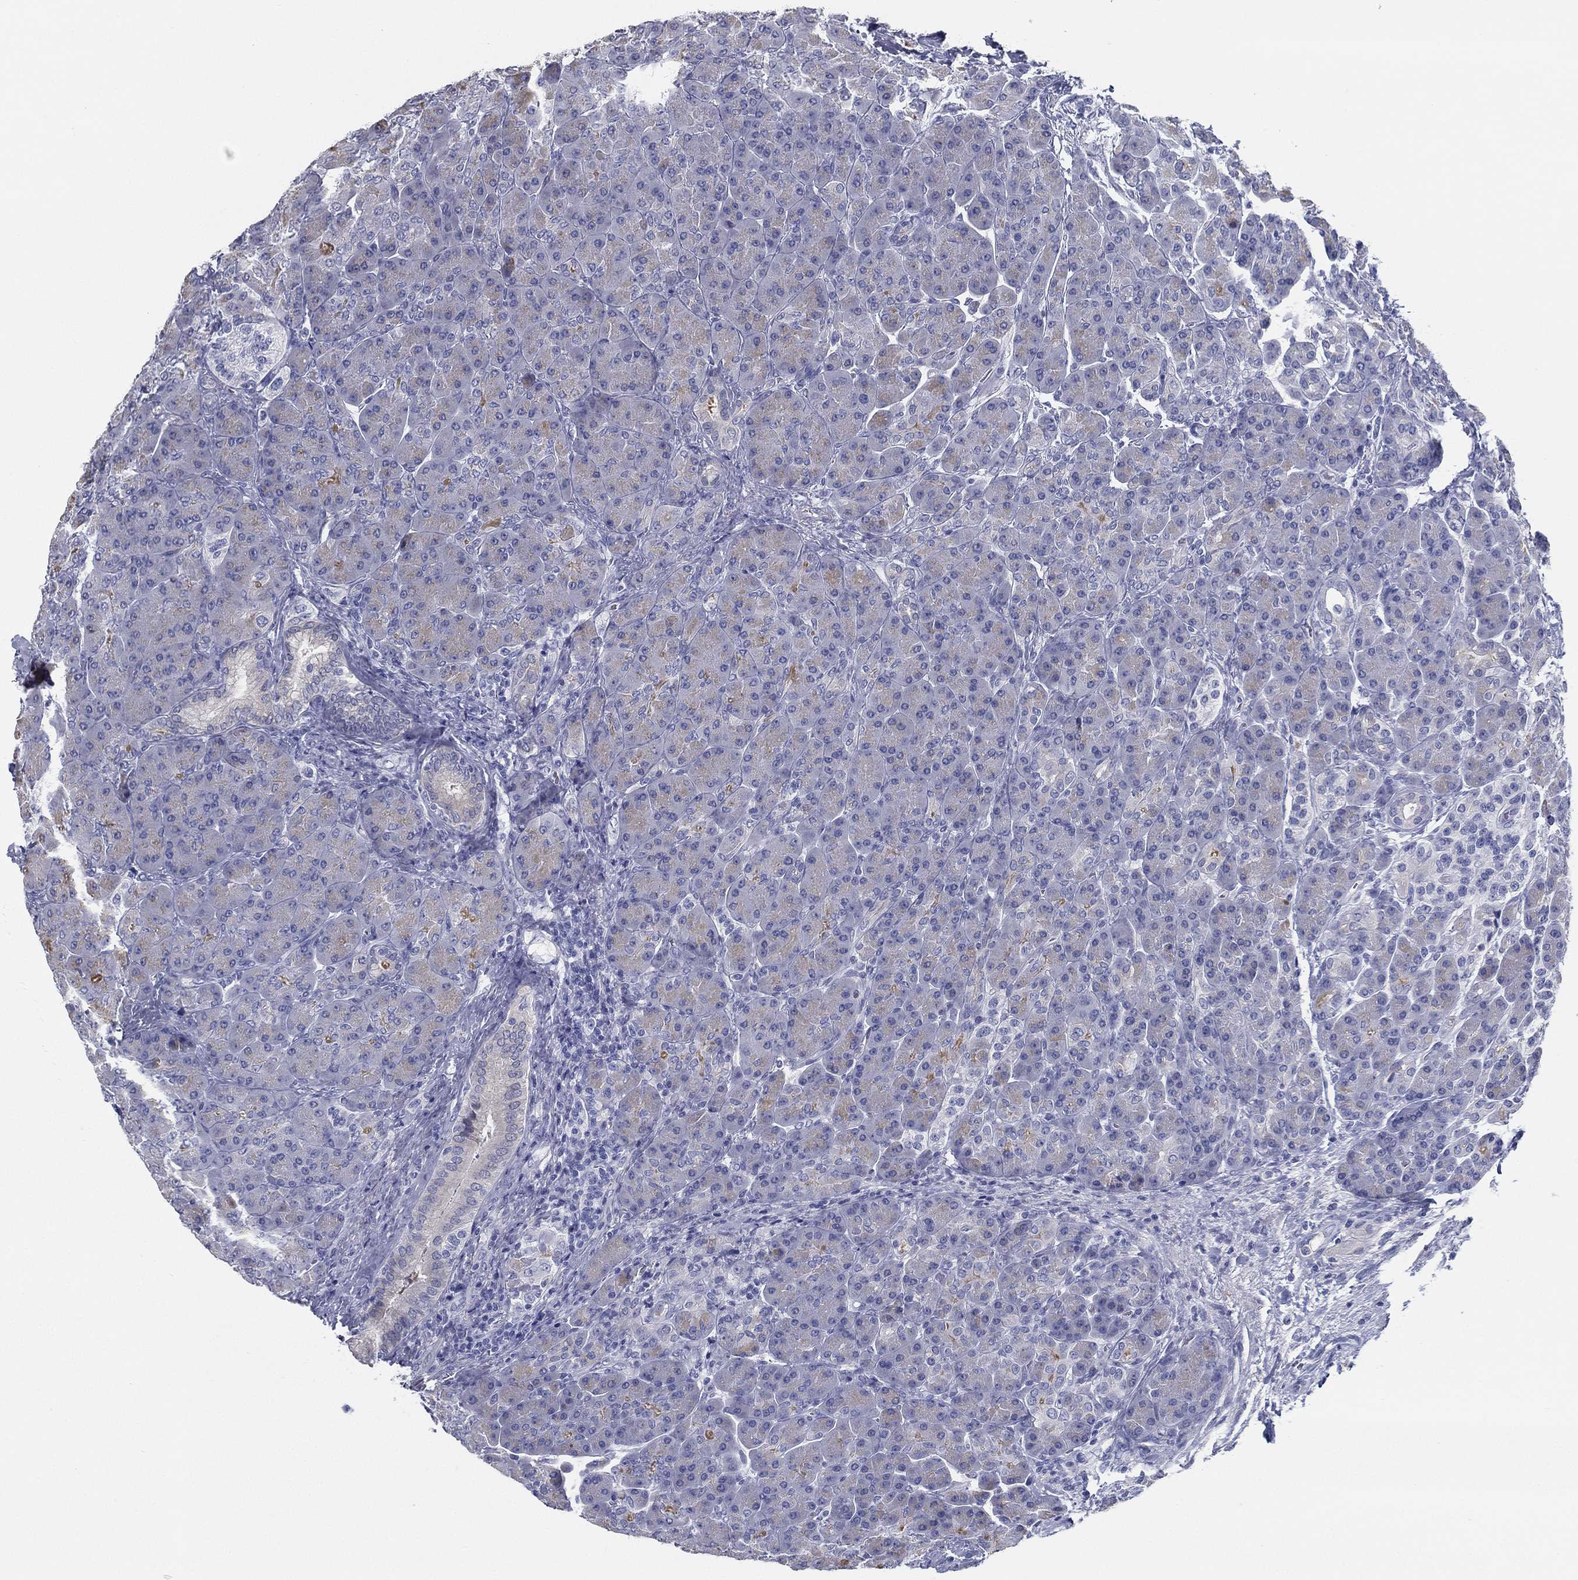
{"staining": {"intensity": "weak", "quantity": "<25%", "location": "cytoplasmic/membranous"}, "tissue": "pancreas", "cell_type": "Exocrine glandular cells", "image_type": "normal", "snomed": [{"axis": "morphology", "description": "Normal tissue, NOS"}, {"axis": "topography", "description": "Pancreas"}], "caption": "This is a histopathology image of immunohistochemistry (IHC) staining of normal pancreas, which shows no staining in exocrine glandular cells. The staining was performed using DAB to visualize the protein expression in brown, while the nuclei were stained in blue with hematoxylin (Magnification: 20x).", "gene": "STS", "patient": {"sex": "male", "age": 70}}